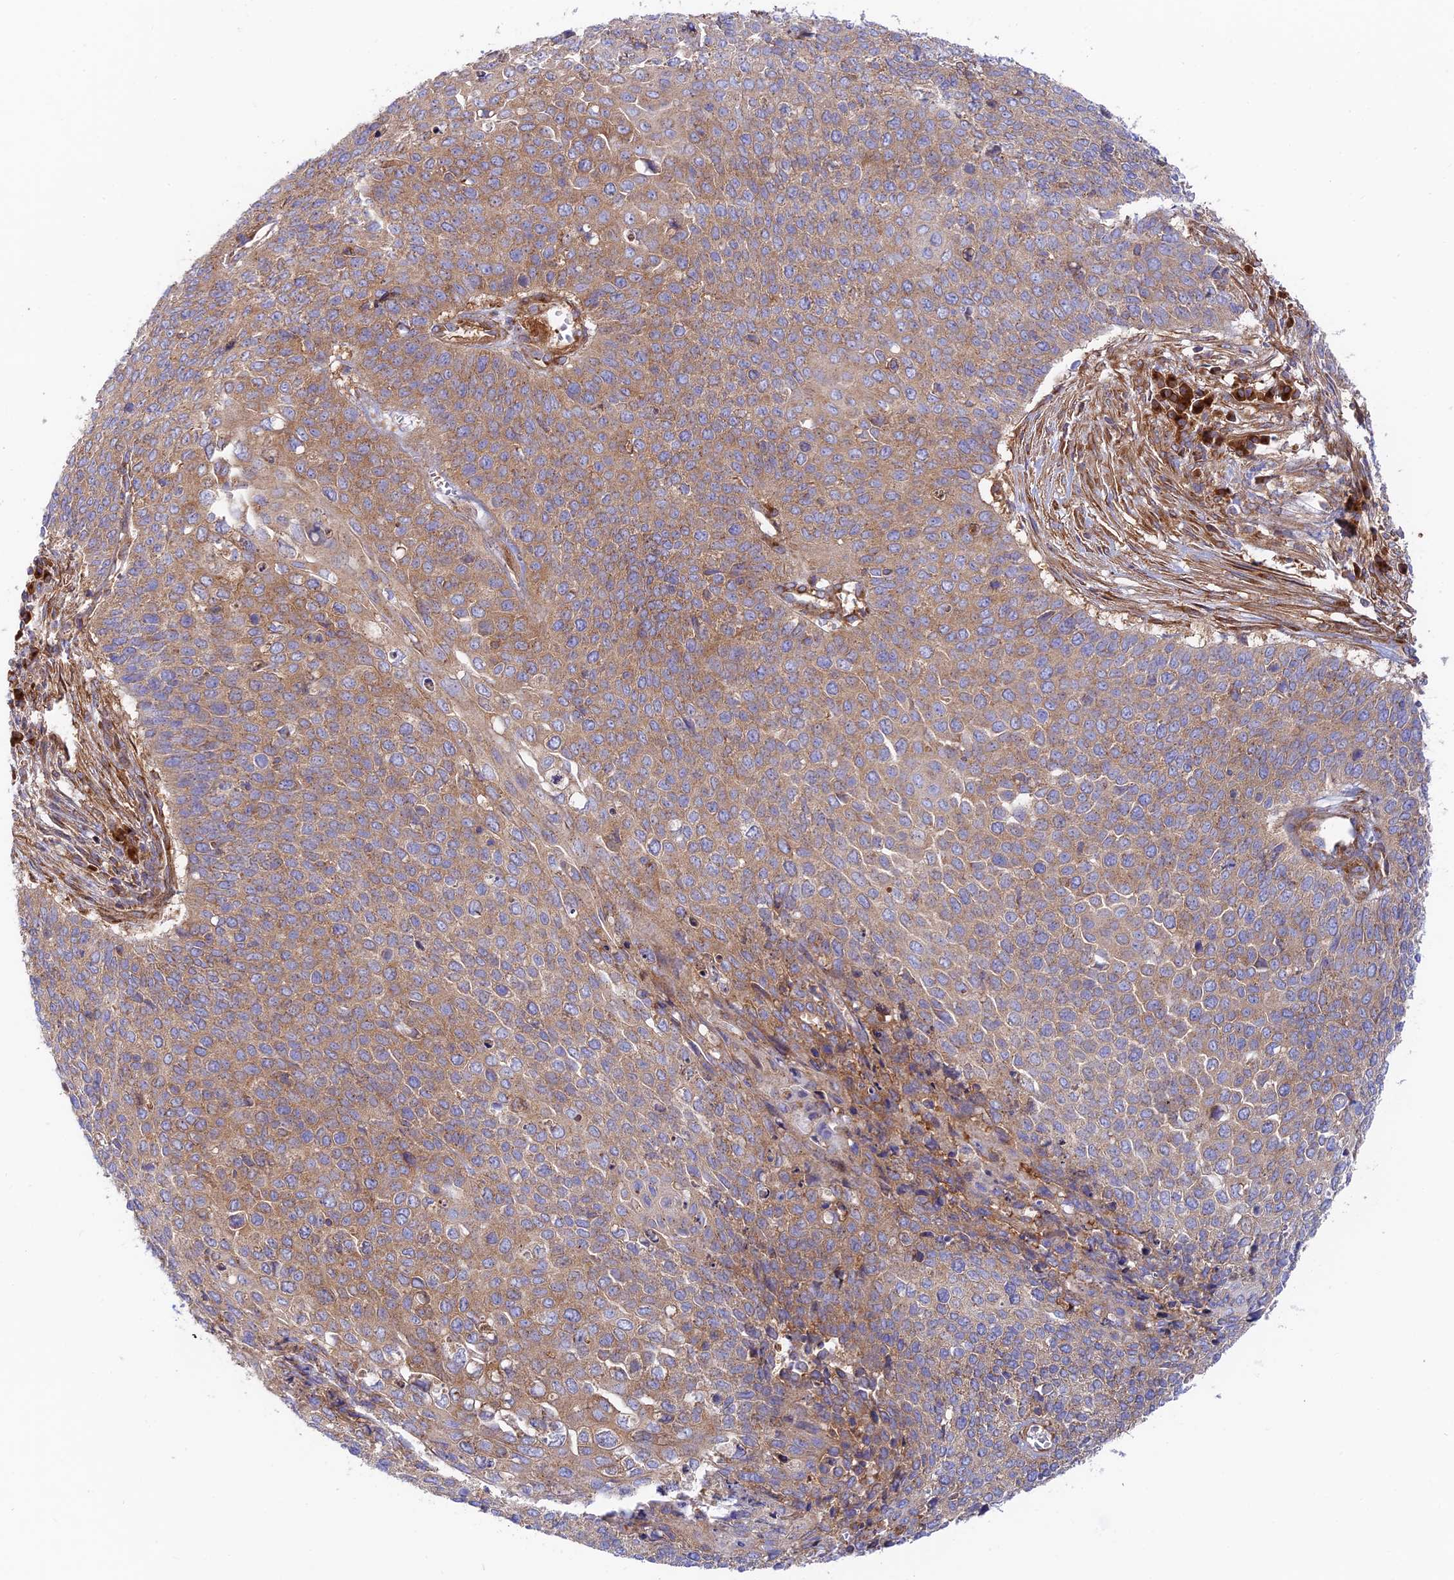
{"staining": {"intensity": "moderate", "quantity": "25%-75%", "location": "cytoplasmic/membranous"}, "tissue": "cervical cancer", "cell_type": "Tumor cells", "image_type": "cancer", "snomed": [{"axis": "morphology", "description": "Squamous cell carcinoma, NOS"}, {"axis": "topography", "description": "Cervix"}], "caption": "A brown stain highlights moderate cytoplasmic/membranous positivity of a protein in human cervical cancer tumor cells.", "gene": "GOLGA3", "patient": {"sex": "female", "age": 39}}